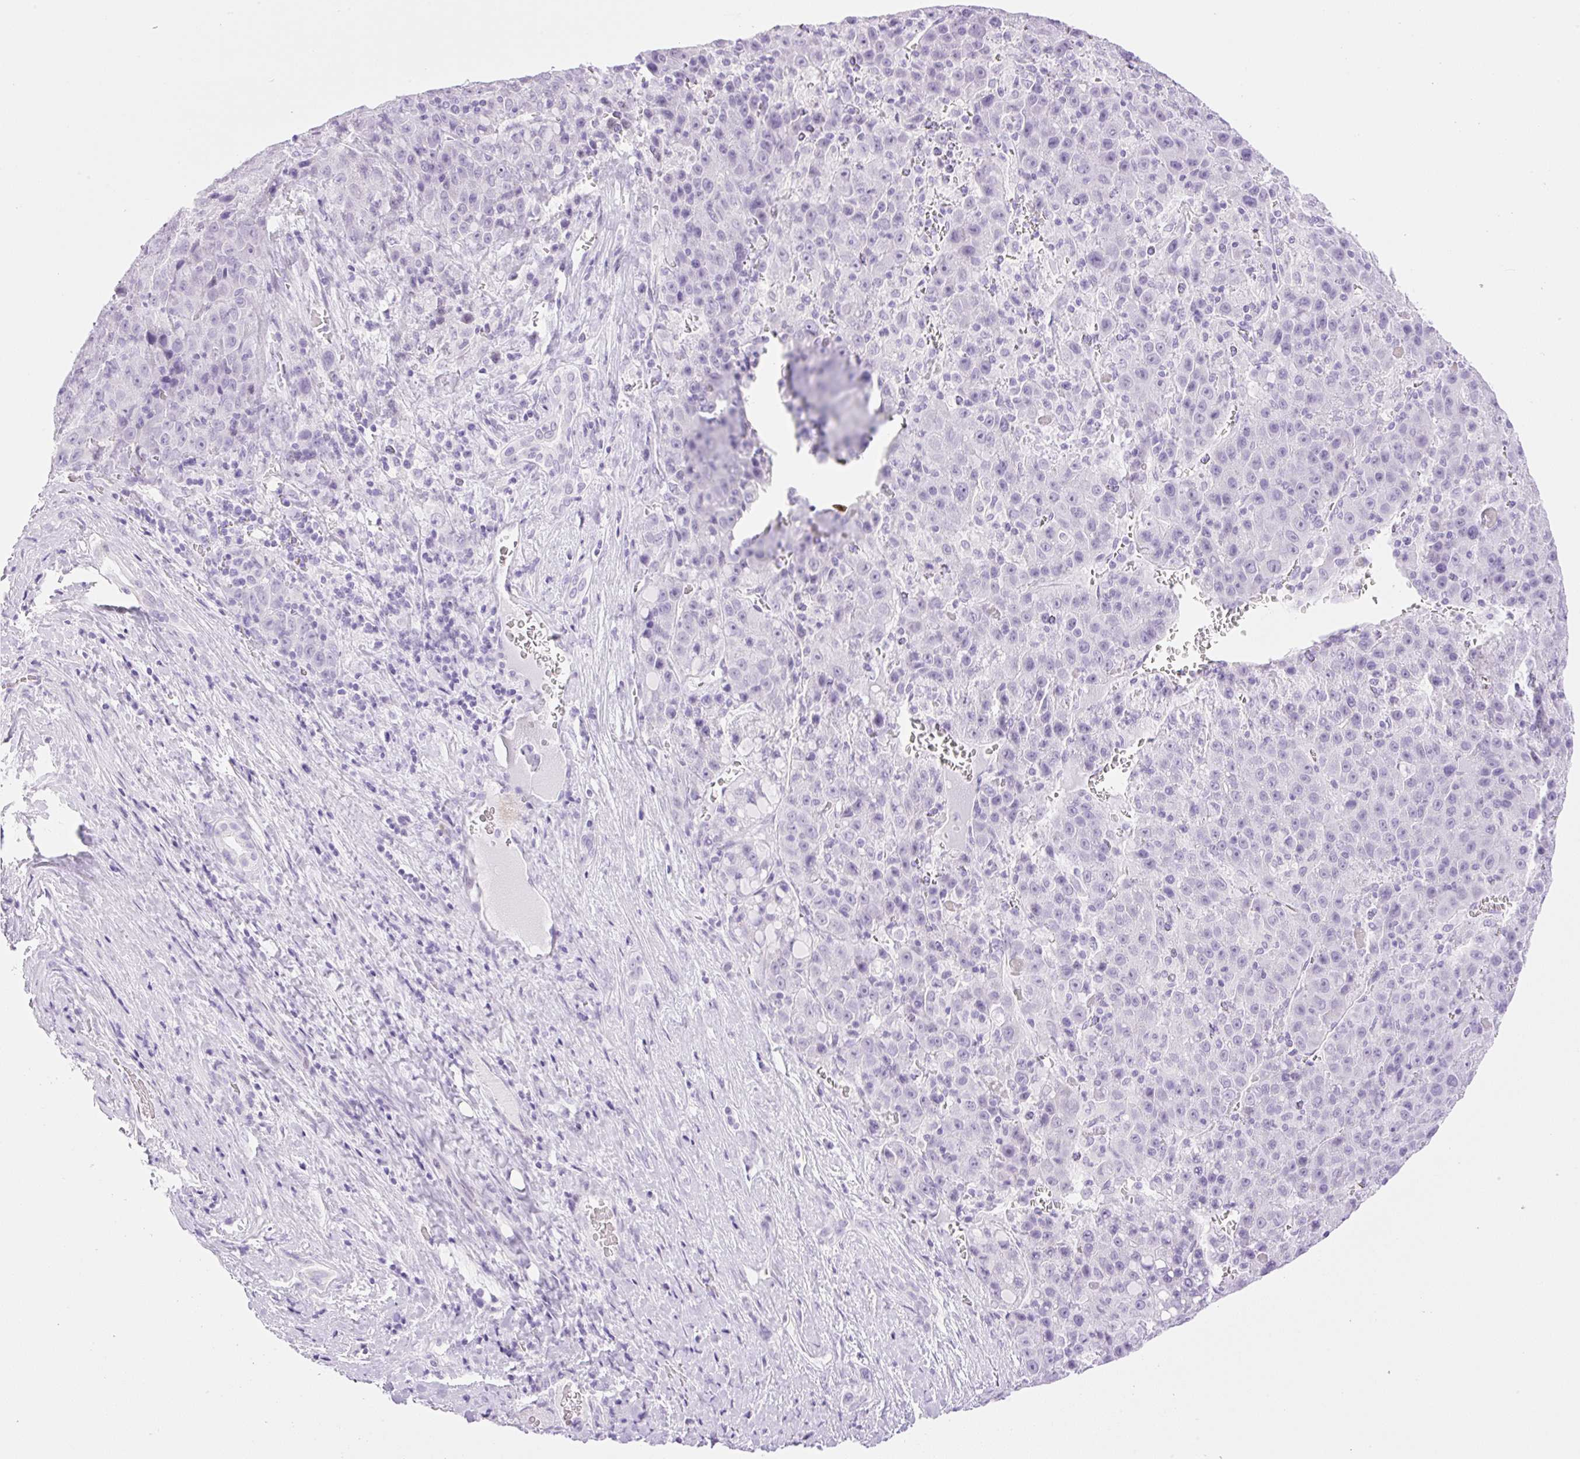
{"staining": {"intensity": "negative", "quantity": "none", "location": "none"}, "tissue": "liver cancer", "cell_type": "Tumor cells", "image_type": "cancer", "snomed": [{"axis": "morphology", "description": "Carcinoma, Hepatocellular, NOS"}, {"axis": "topography", "description": "Liver"}], "caption": "IHC micrograph of neoplastic tissue: liver cancer (hepatocellular carcinoma) stained with DAB shows no significant protein staining in tumor cells. Brightfield microscopy of IHC stained with DAB (brown) and hematoxylin (blue), captured at high magnification.", "gene": "SPRR4", "patient": {"sex": "female", "age": 53}}